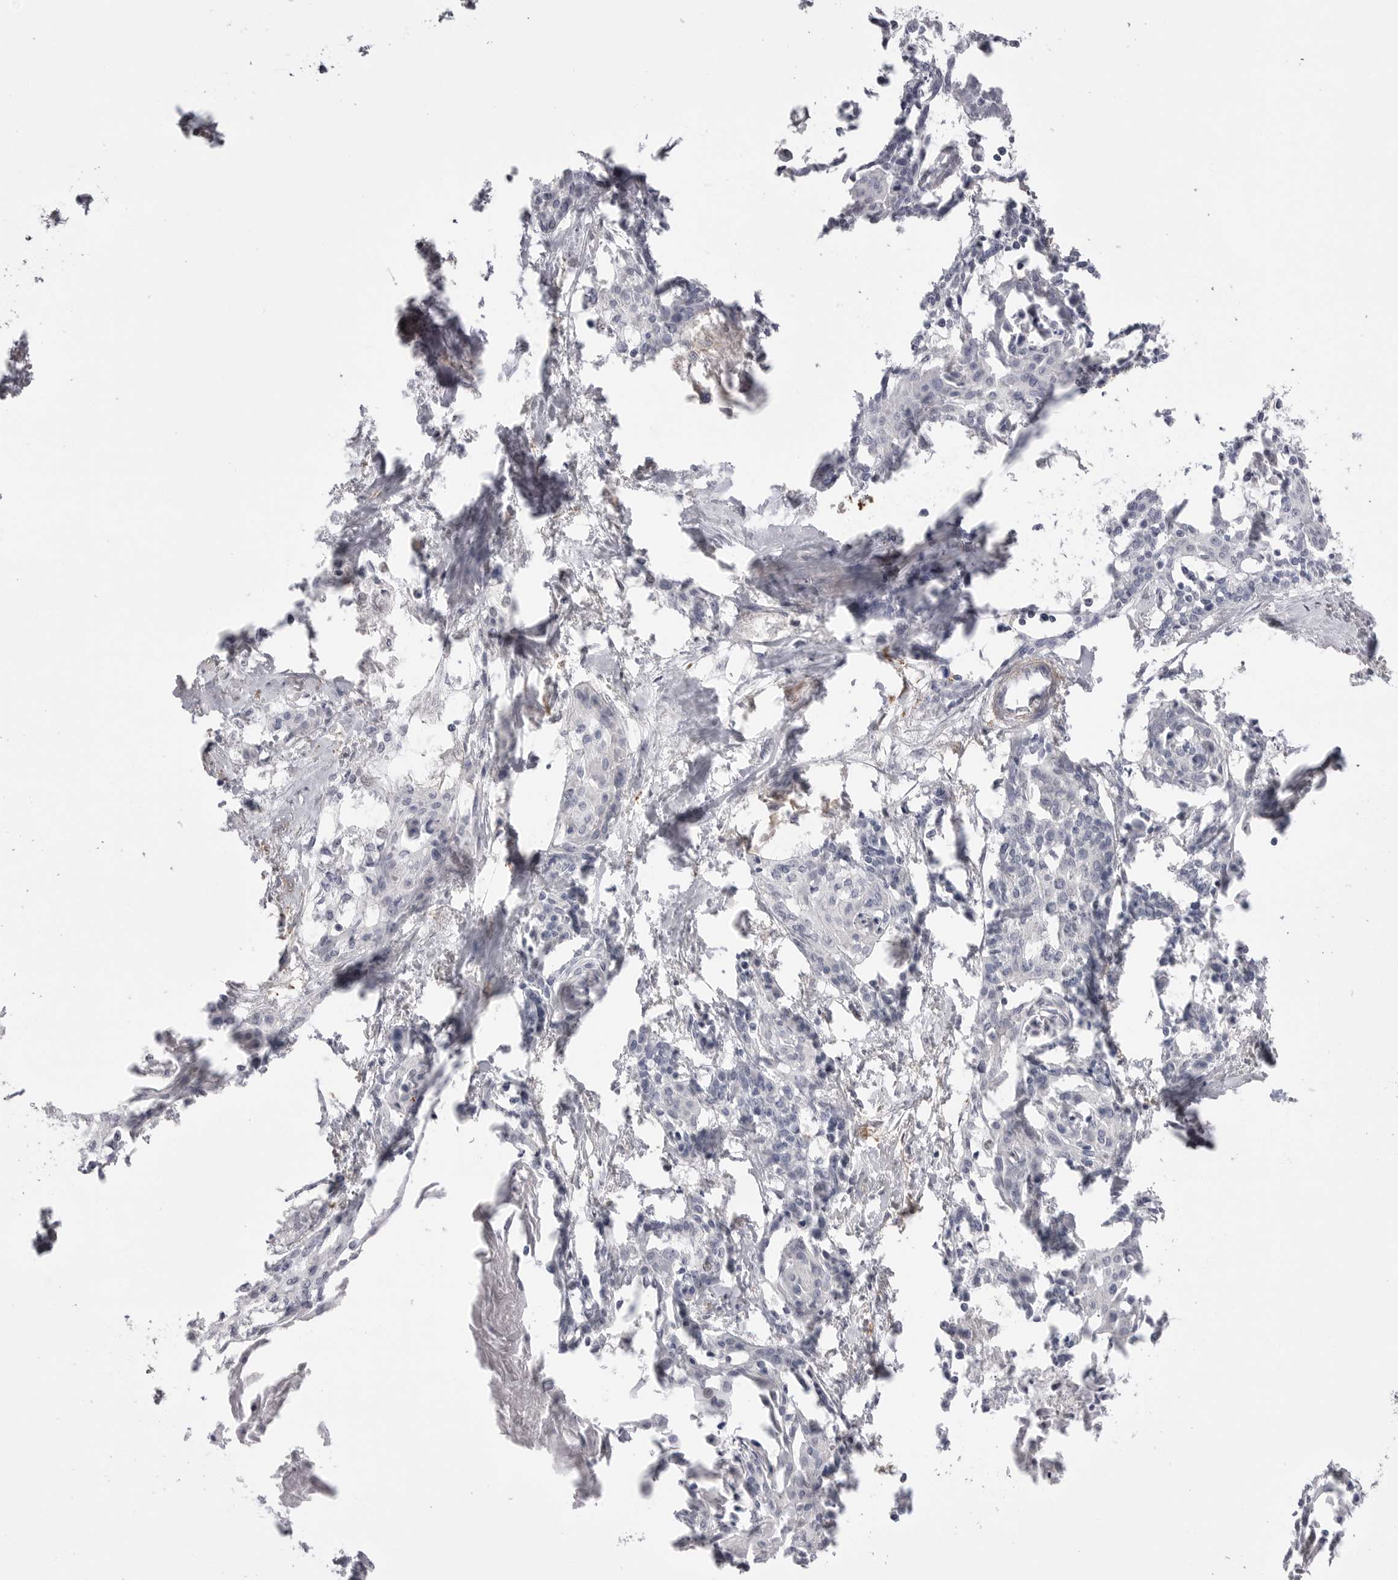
{"staining": {"intensity": "negative", "quantity": "none", "location": "none"}, "tissue": "cervical cancer", "cell_type": "Tumor cells", "image_type": "cancer", "snomed": [{"axis": "morphology", "description": "Squamous cell carcinoma, NOS"}, {"axis": "topography", "description": "Cervix"}], "caption": "There is no significant expression in tumor cells of squamous cell carcinoma (cervical).", "gene": "AKAP12", "patient": {"sex": "female", "age": 57}}